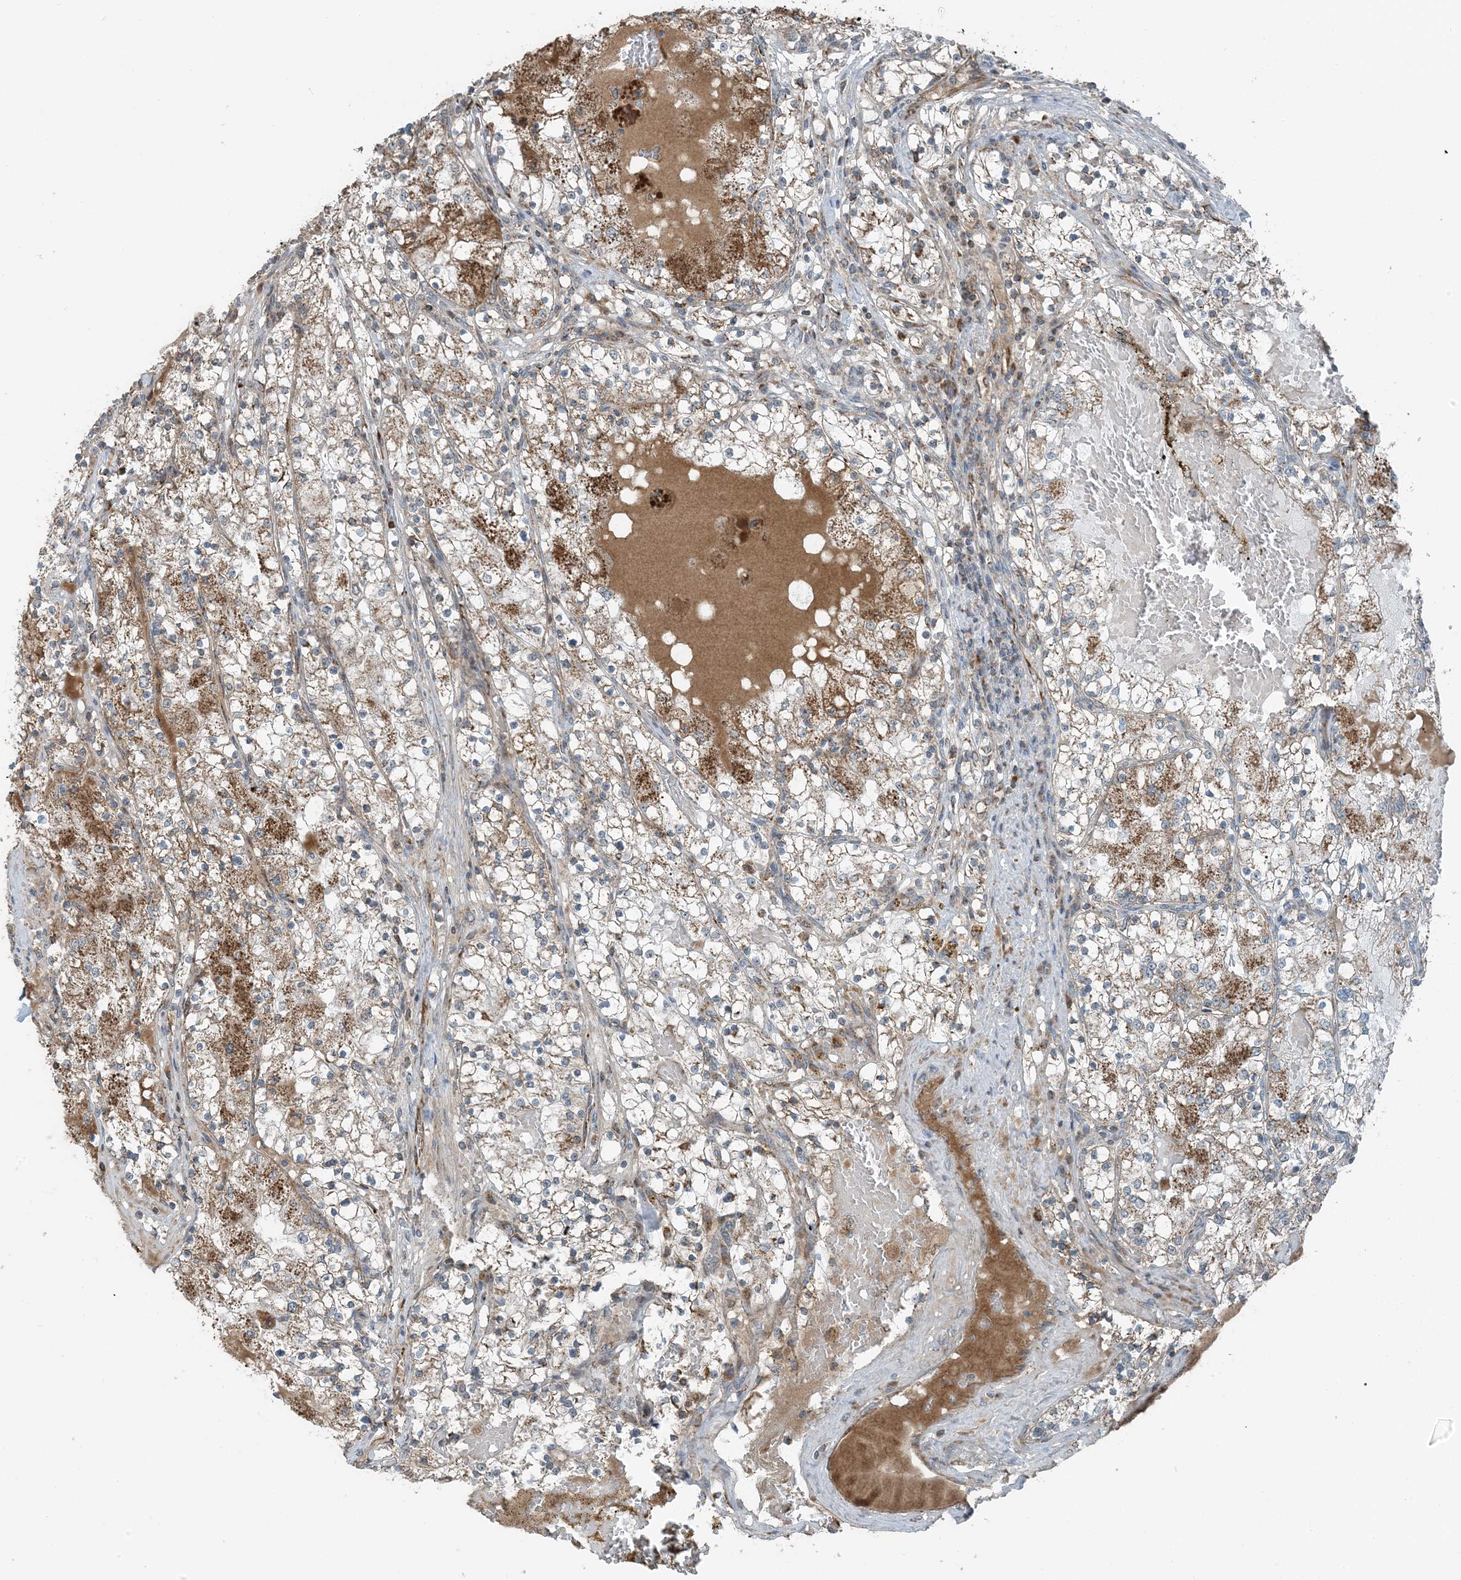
{"staining": {"intensity": "moderate", "quantity": "25%-75%", "location": "cytoplasmic/membranous"}, "tissue": "renal cancer", "cell_type": "Tumor cells", "image_type": "cancer", "snomed": [{"axis": "morphology", "description": "Normal tissue, NOS"}, {"axis": "morphology", "description": "Adenocarcinoma, NOS"}, {"axis": "topography", "description": "Kidney"}], "caption": "IHC (DAB) staining of human renal cancer exhibits moderate cytoplasmic/membranous protein expression in about 25%-75% of tumor cells. (DAB (3,3'-diaminobenzidine) = brown stain, brightfield microscopy at high magnification).", "gene": "PILRB", "patient": {"sex": "male", "age": 68}}